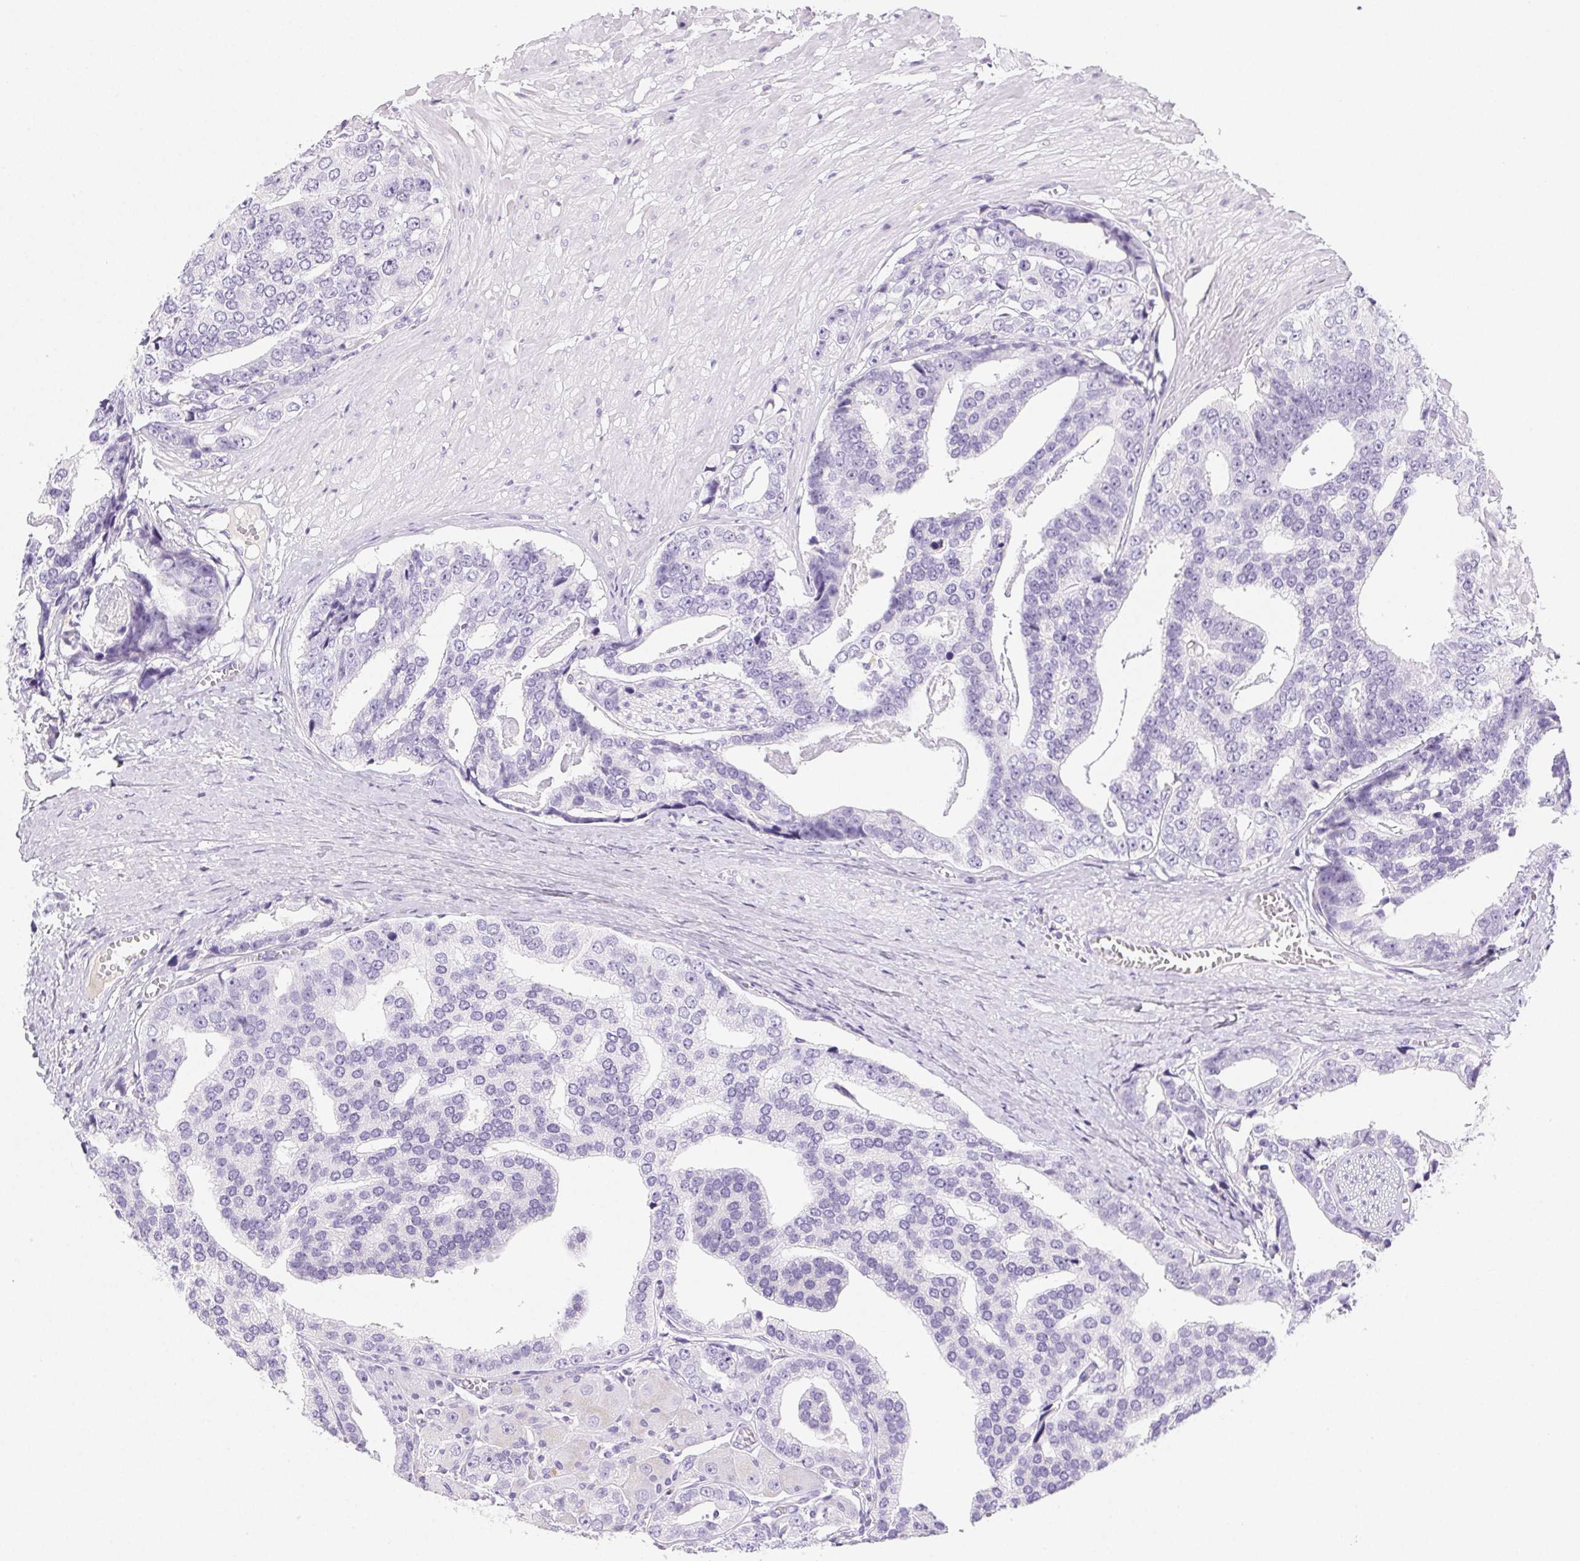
{"staining": {"intensity": "negative", "quantity": "none", "location": "none"}, "tissue": "prostate cancer", "cell_type": "Tumor cells", "image_type": "cancer", "snomed": [{"axis": "morphology", "description": "Adenocarcinoma, High grade"}, {"axis": "topography", "description": "Prostate"}], "caption": "The photomicrograph exhibits no staining of tumor cells in prostate cancer (adenocarcinoma (high-grade)).", "gene": "BEND2", "patient": {"sex": "male", "age": 71}}